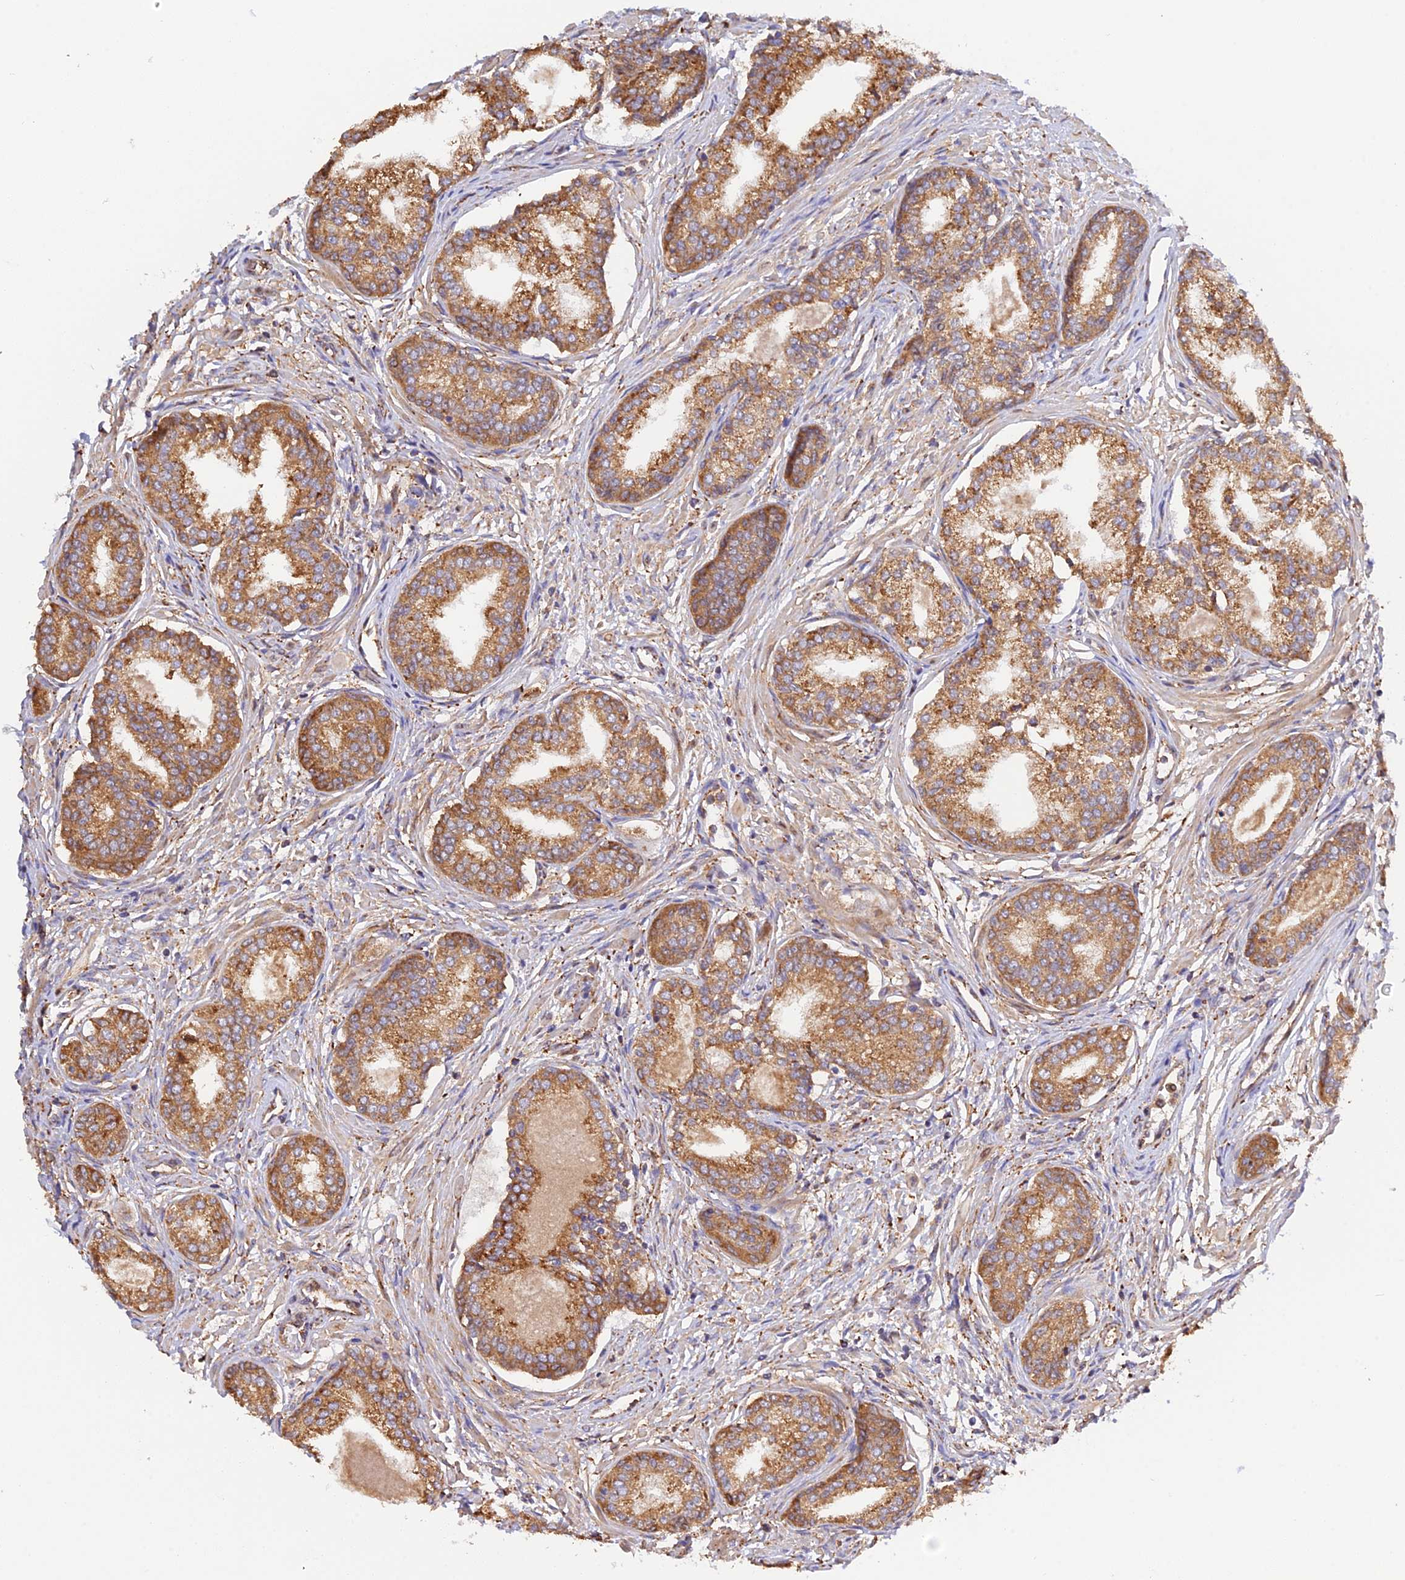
{"staining": {"intensity": "moderate", "quantity": ">75%", "location": "cytoplasmic/membranous"}, "tissue": "prostate cancer", "cell_type": "Tumor cells", "image_type": "cancer", "snomed": [{"axis": "morphology", "description": "Adenocarcinoma, High grade"}, {"axis": "topography", "description": "Prostate"}], "caption": "Protein analysis of prostate cancer (high-grade adenocarcinoma) tissue reveals moderate cytoplasmic/membranous positivity in approximately >75% of tumor cells. Using DAB (brown) and hematoxylin (blue) stains, captured at high magnification using brightfield microscopy.", "gene": "RPL5", "patient": {"sex": "male", "age": 67}}